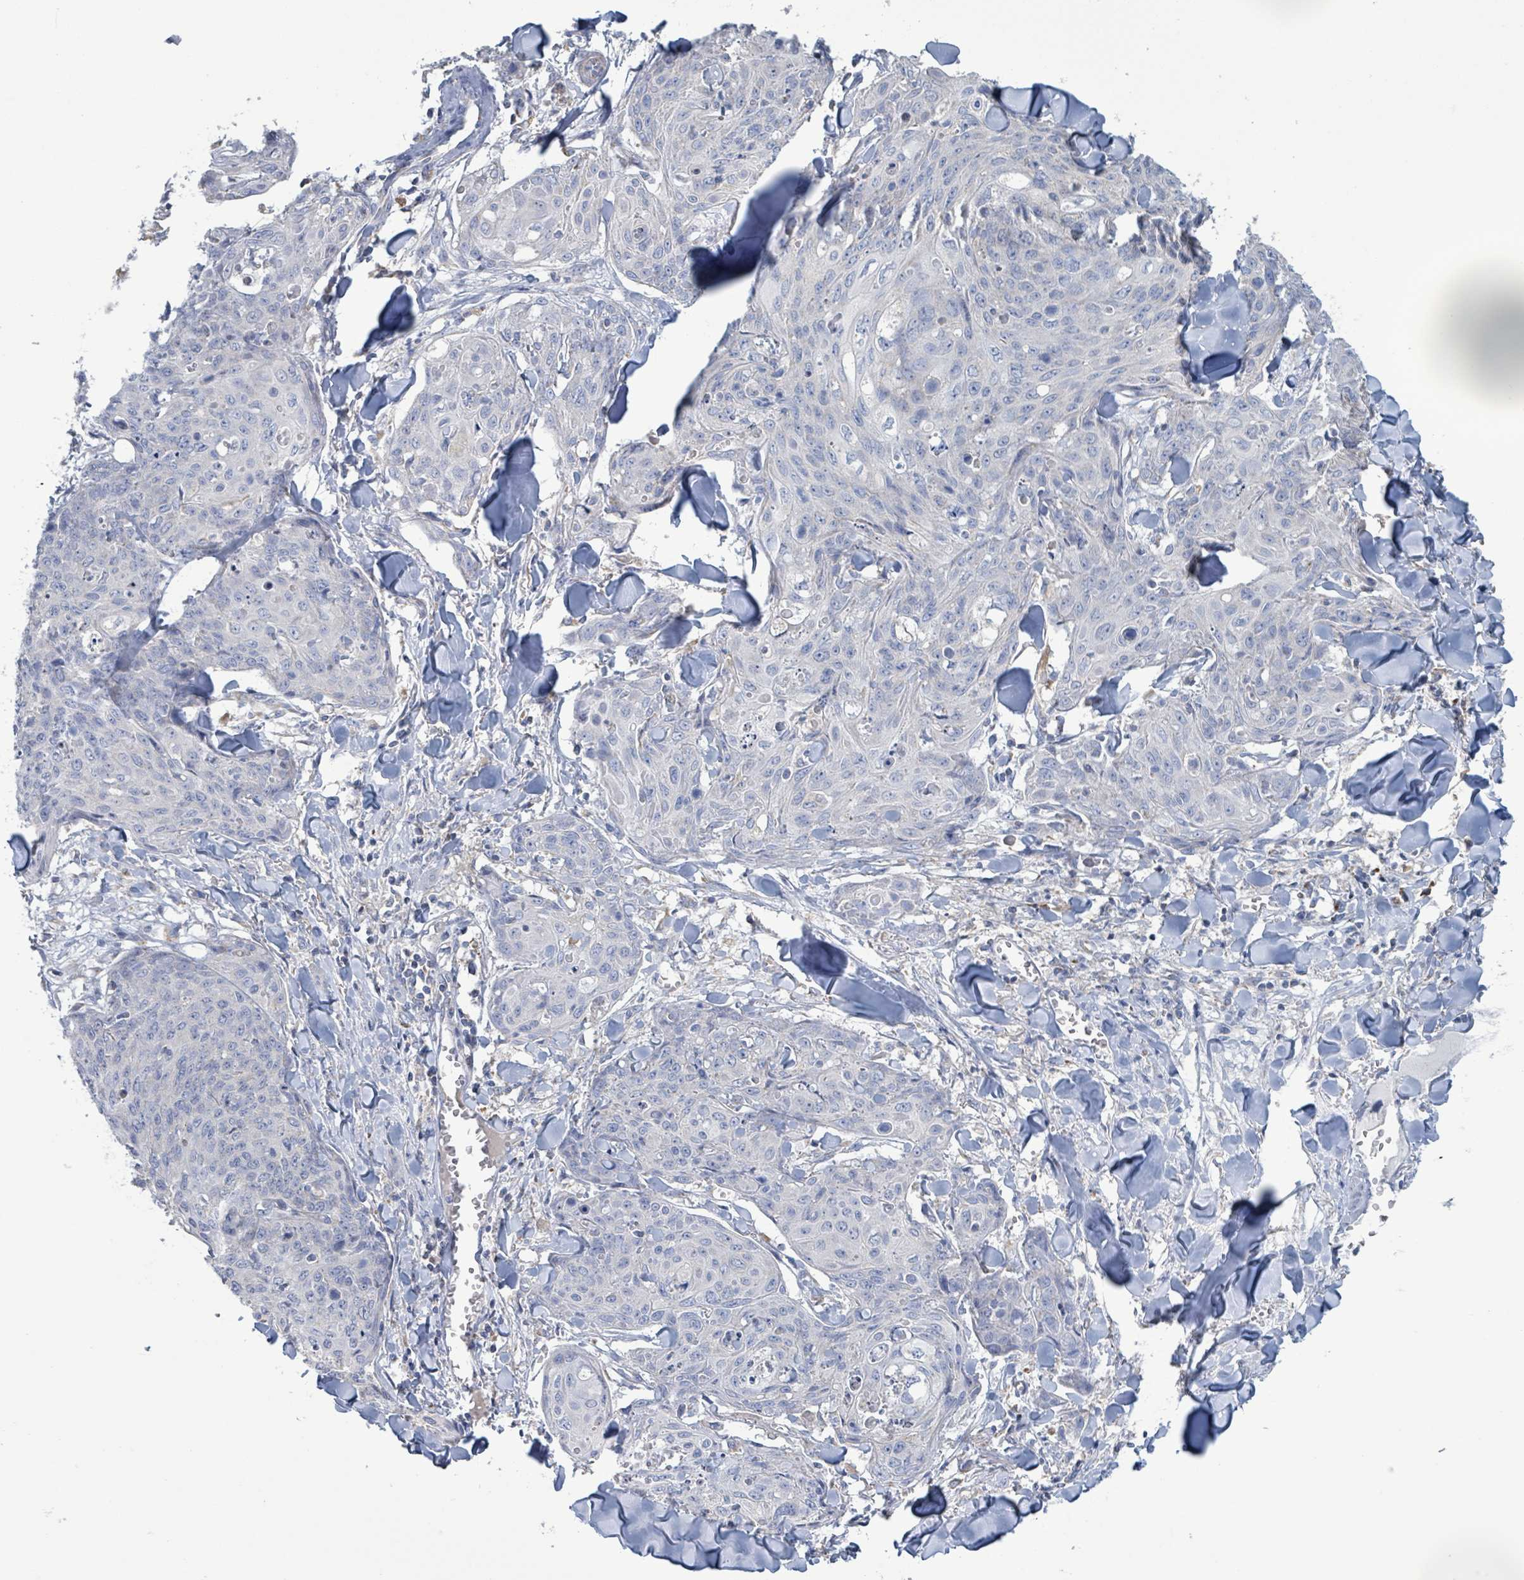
{"staining": {"intensity": "negative", "quantity": "none", "location": "none"}, "tissue": "skin cancer", "cell_type": "Tumor cells", "image_type": "cancer", "snomed": [{"axis": "morphology", "description": "Squamous cell carcinoma, NOS"}, {"axis": "topography", "description": "Skin"}, {"axis": "topography", "description": "Vulva"}], "caption": "Tumor cells show no significant staining in squamous cell carcinoma (skin).", "gene": "AKR1C4", "patient": {"sex": "female", "age": 85}}